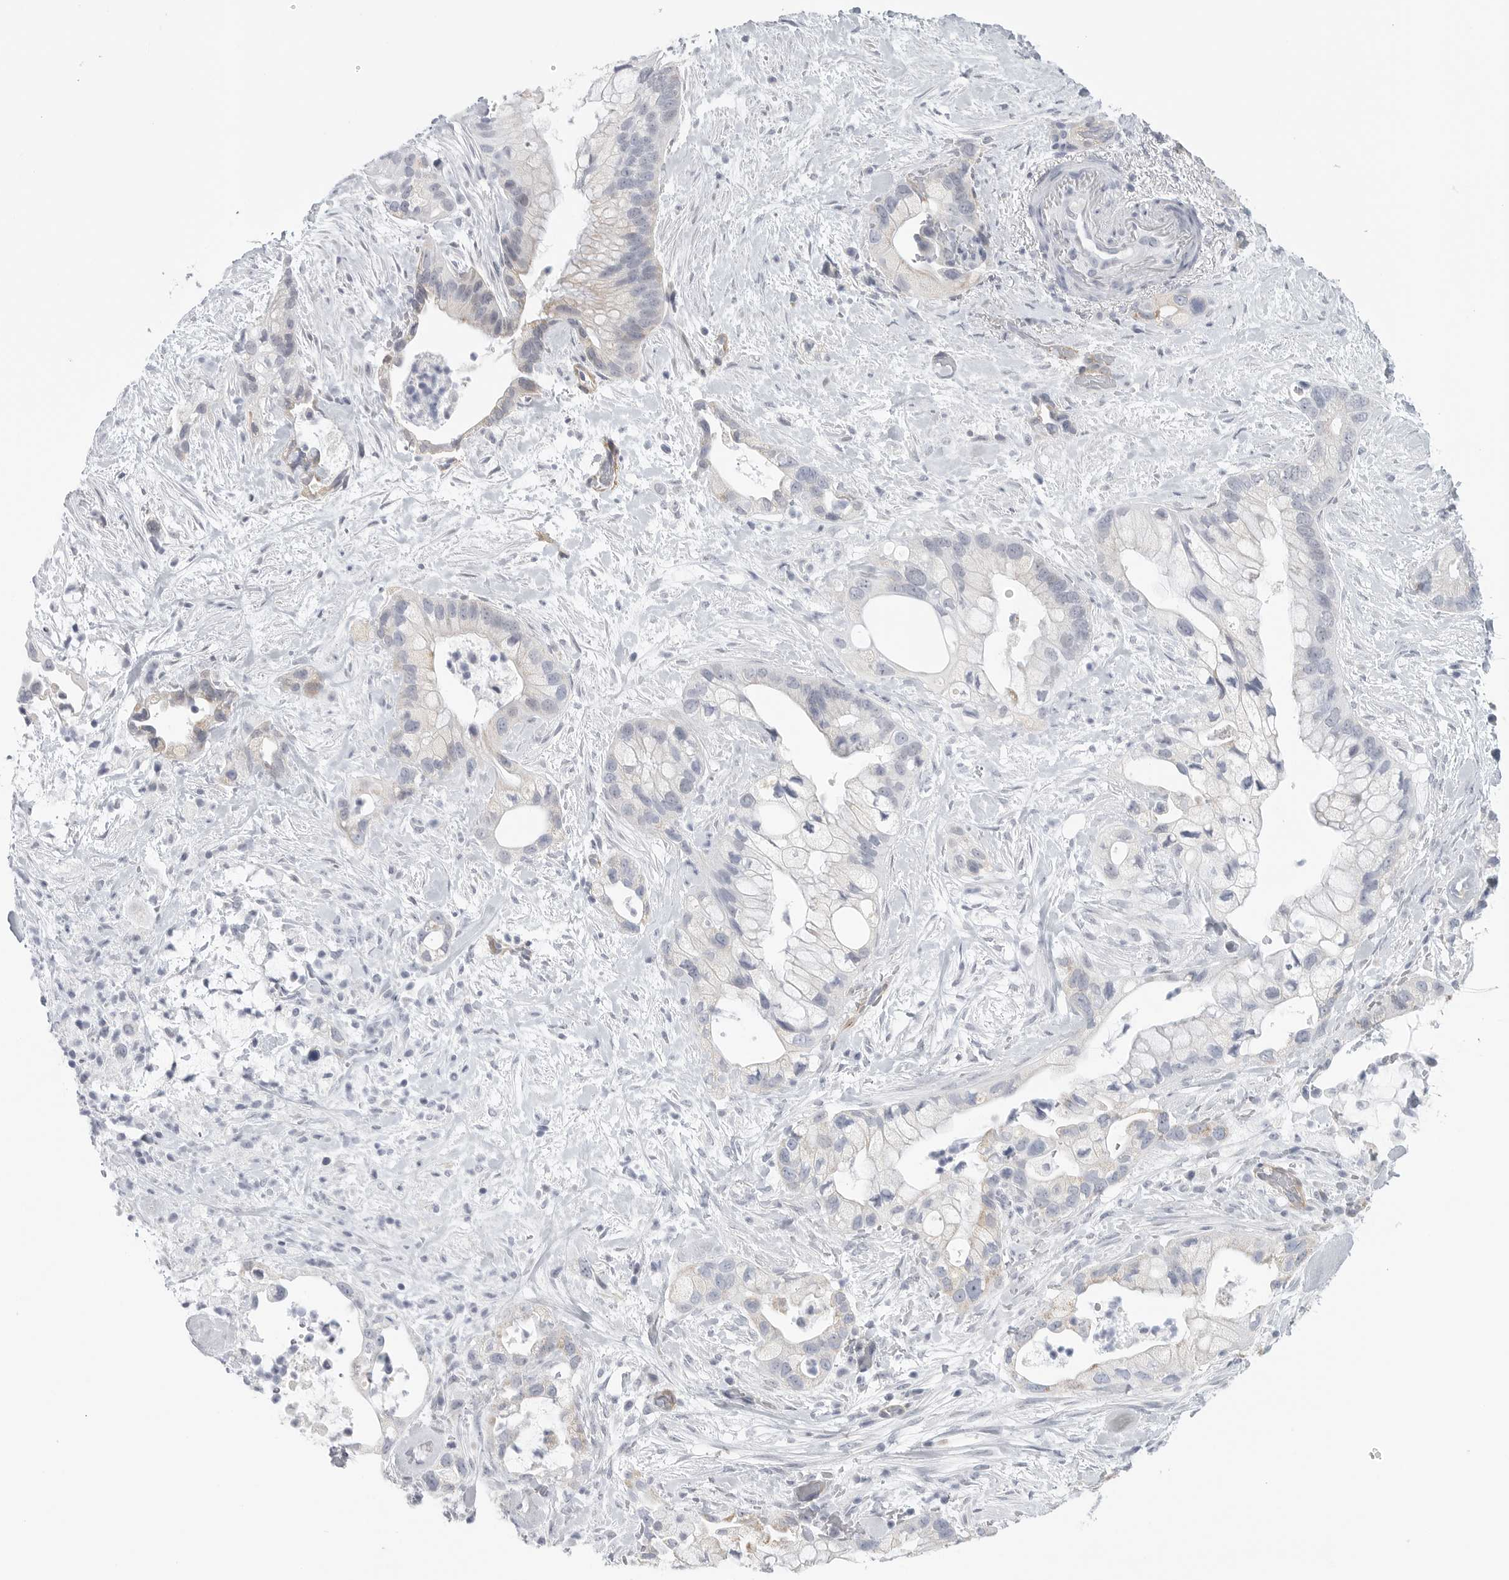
{"staining": {"intensity": "negative", "quantity": "none", "location": "none"}, "tissue": "pancreatic cancer", "cell_type": "Tumor cells", "image_type": "cancer", "snomed": [{"axis": "morphology", "description": "Adenocarcinoma, NOS"}, {"axis": "topography", "description": "Pancreas"}], "caption": "IHC of pancreatic adenocarcinoma exhibits no staining in tumor cells.", "gene": "TNR", "patient": {"sex": "male", "age": 53}}